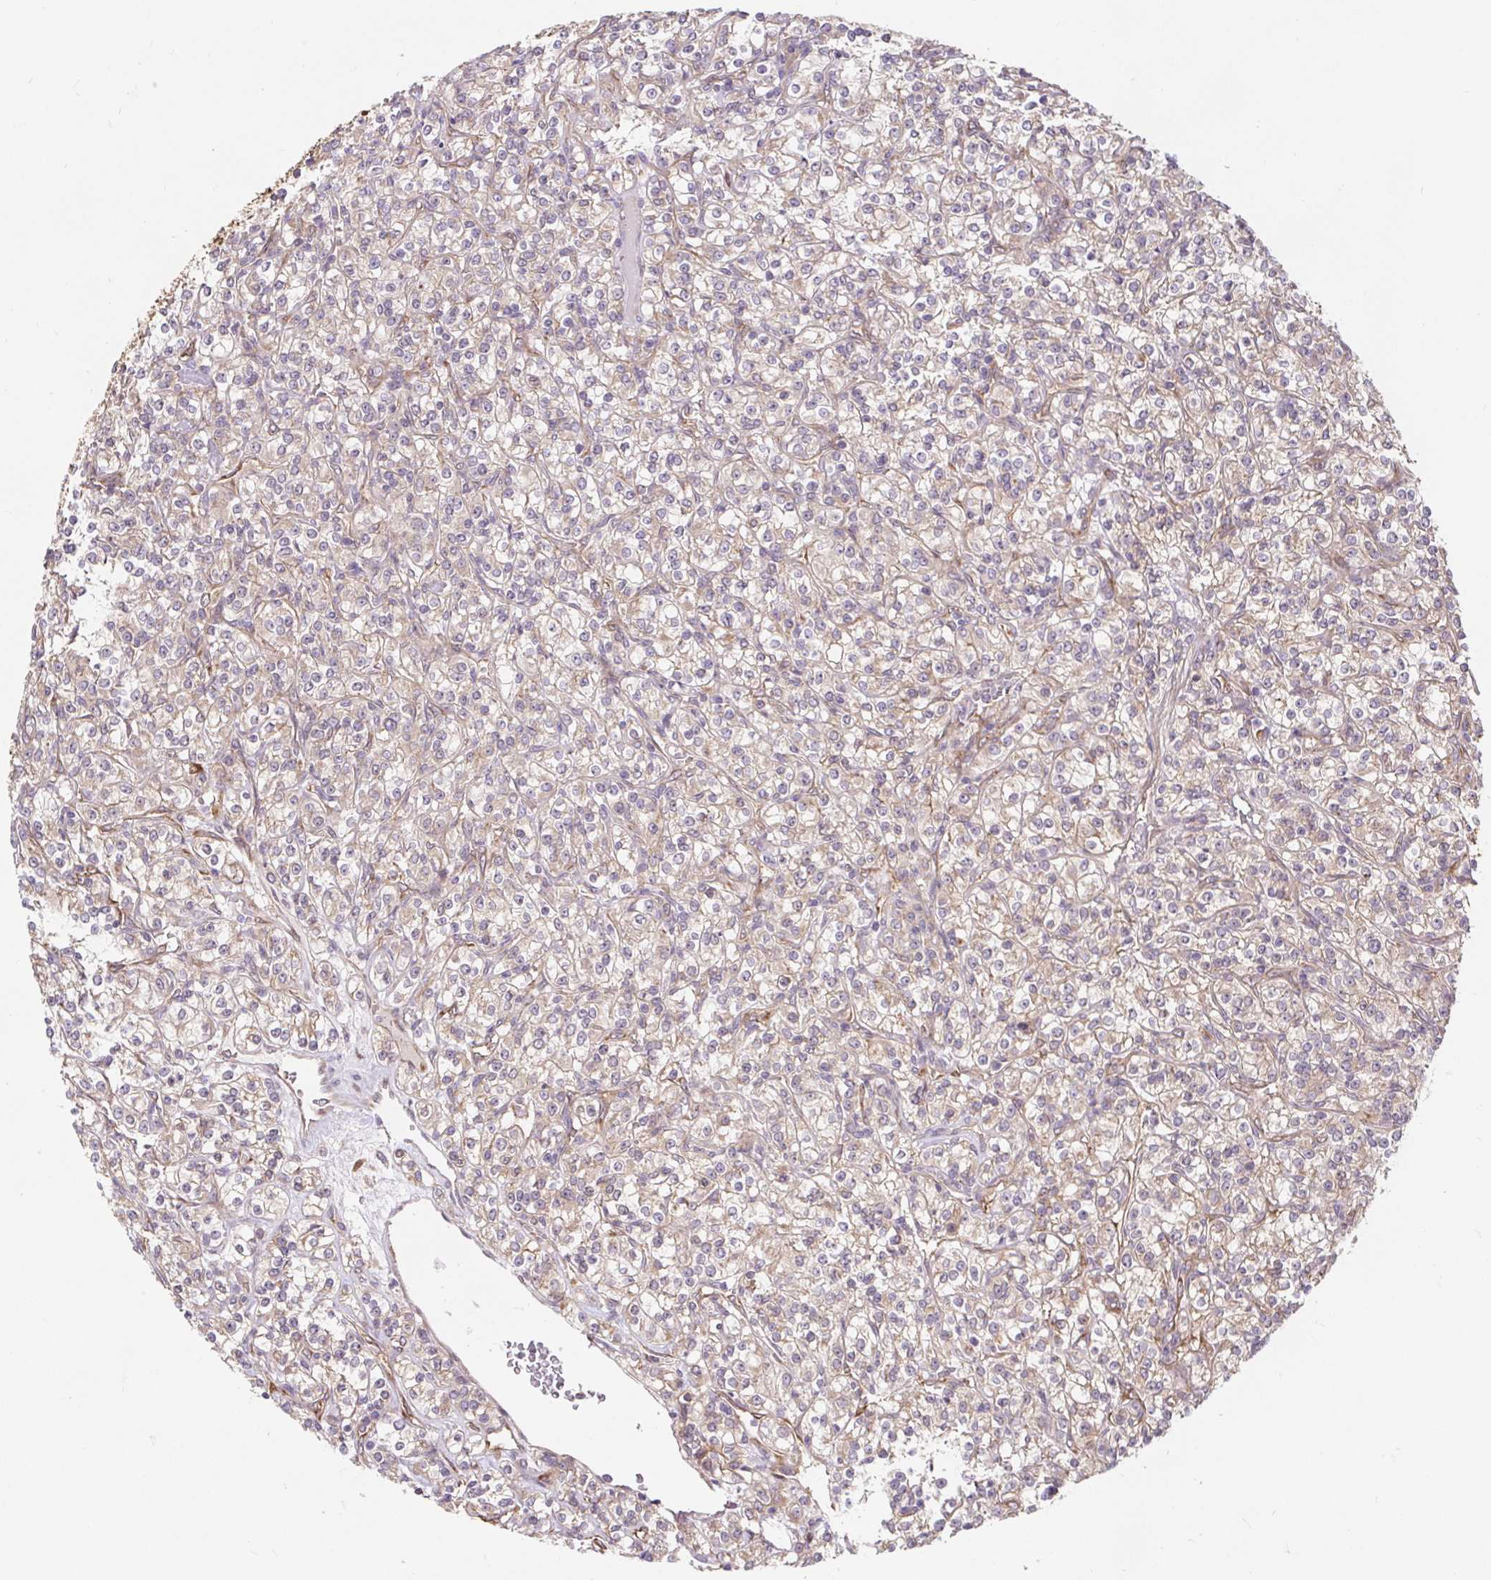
{"staining": {"intensity": "weak", "quantity": "25%-75%", "location": "cytoplasmic/membranous"}, "tissue": "renal cancer", "cell_type": "Tumor cells", "image_type": "cancer", "snomed": [{"axis": "morphology", "description": "Adenocarcinoma, NOS"}, {"axis": "topography", "description": "Kidney"}], "caption": "IHC histopathology image of neoplastic tissue: renal adenocarcinoma stained using immunohistochemistry demonstrates low levels of weak protein expression localized specifically in the cytoplasmic/membranous of tumor cells, appearing as a cytoplasmic/membranous brown color.", "gene": "LYPD5", "patient": {"sex": "male", "age": 77}}